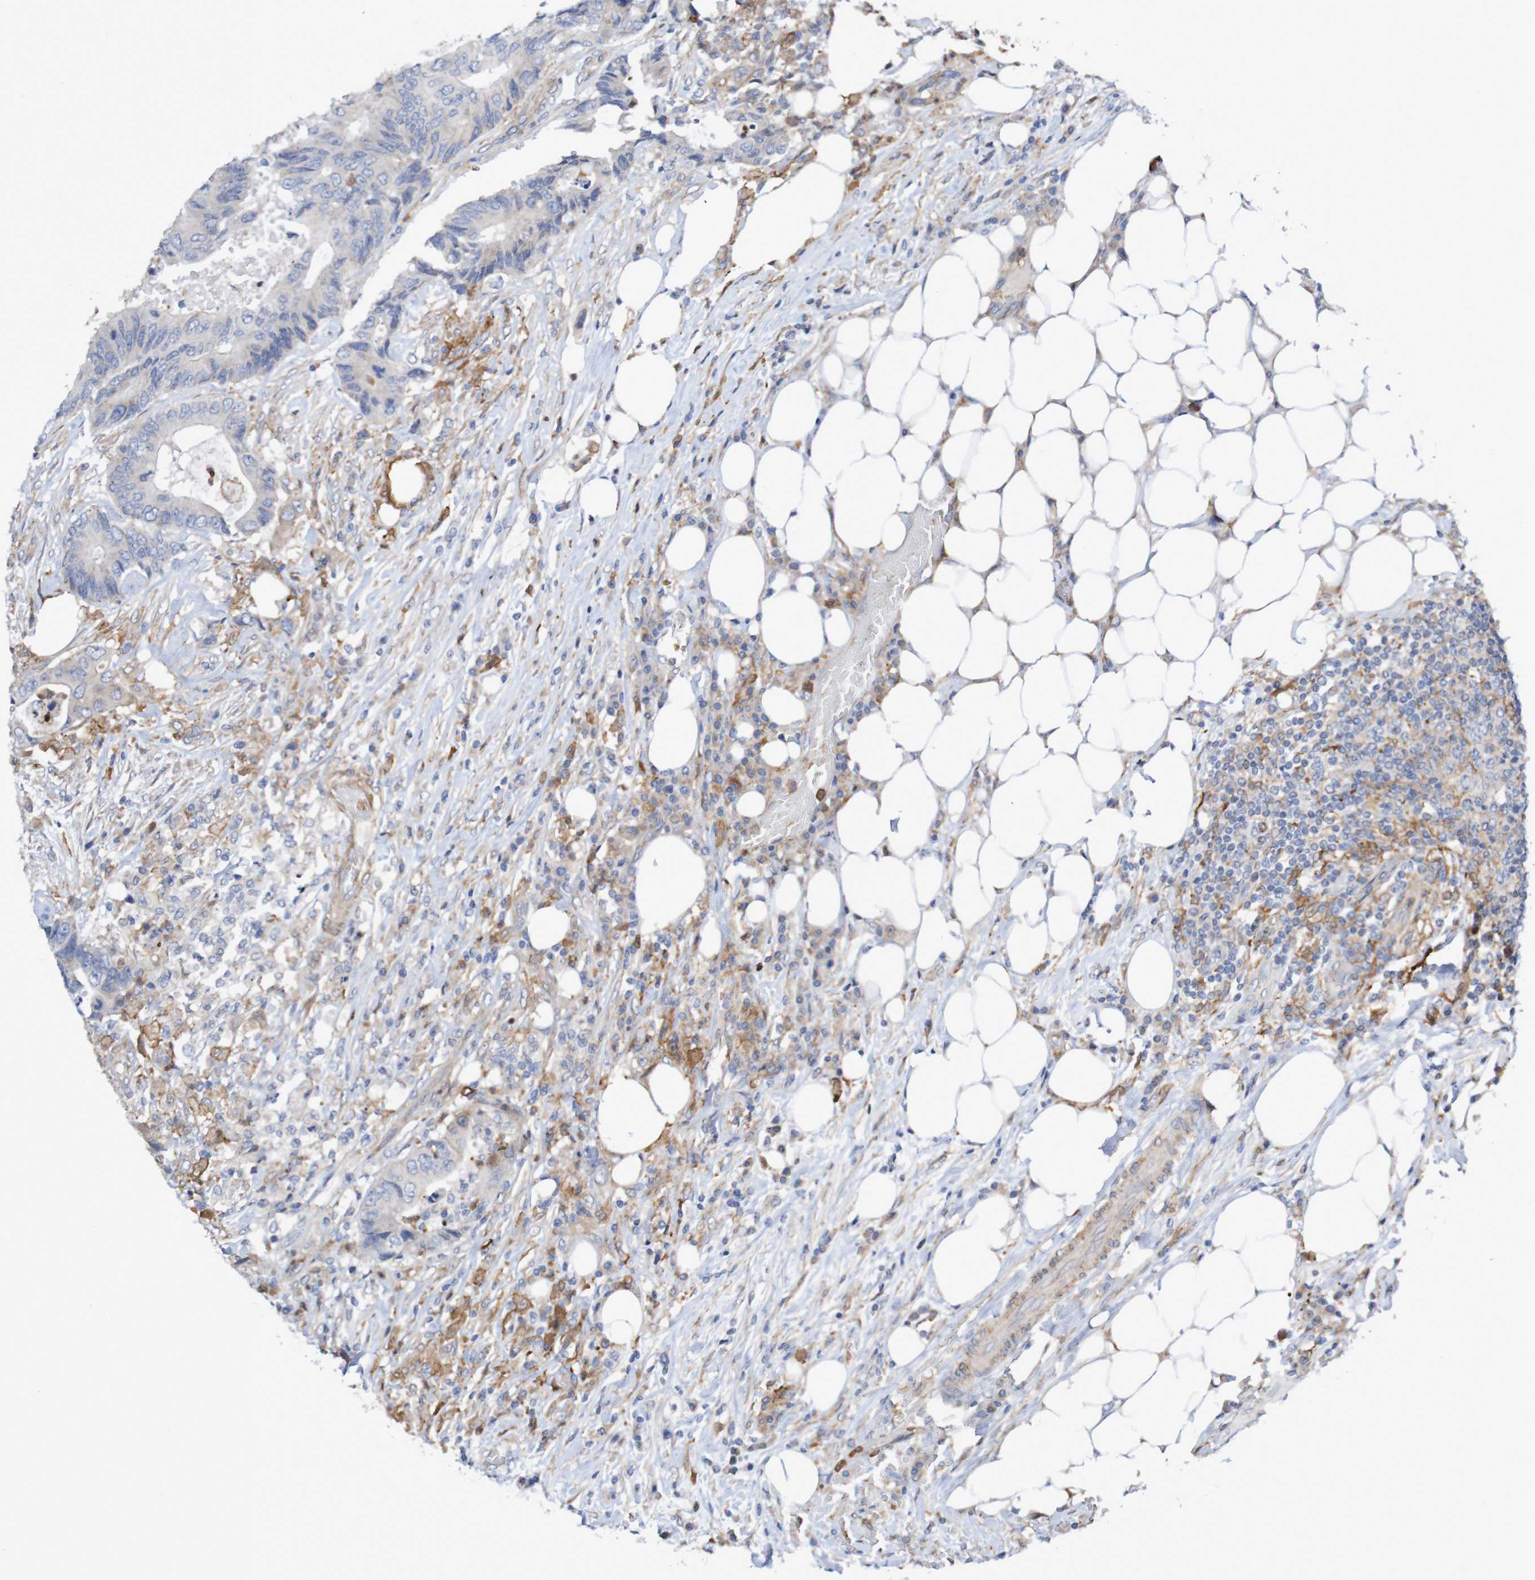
{"staining": {"intensity": "weak", "quantity": "<25%", "location": "cytoplasmic/membranous"}, "tissue": "colorectal cancer", "cell_type": "Tumor cells", "image_type": "cancer", "snomed": [{"axis": "morphology", "description": "Adenocarcinoma, NOS"}, {"axis": "topography", "description": "Colon"}], "caption": "Immunohistochemistry (IHC) micrograph of neoplastic tissue: human colorectal adenocarcinoma stained with DAB displays no significant protein staining in tumor cells.", "gene": "SCRG1", "patient": {"sex": "male", "age": 71}}